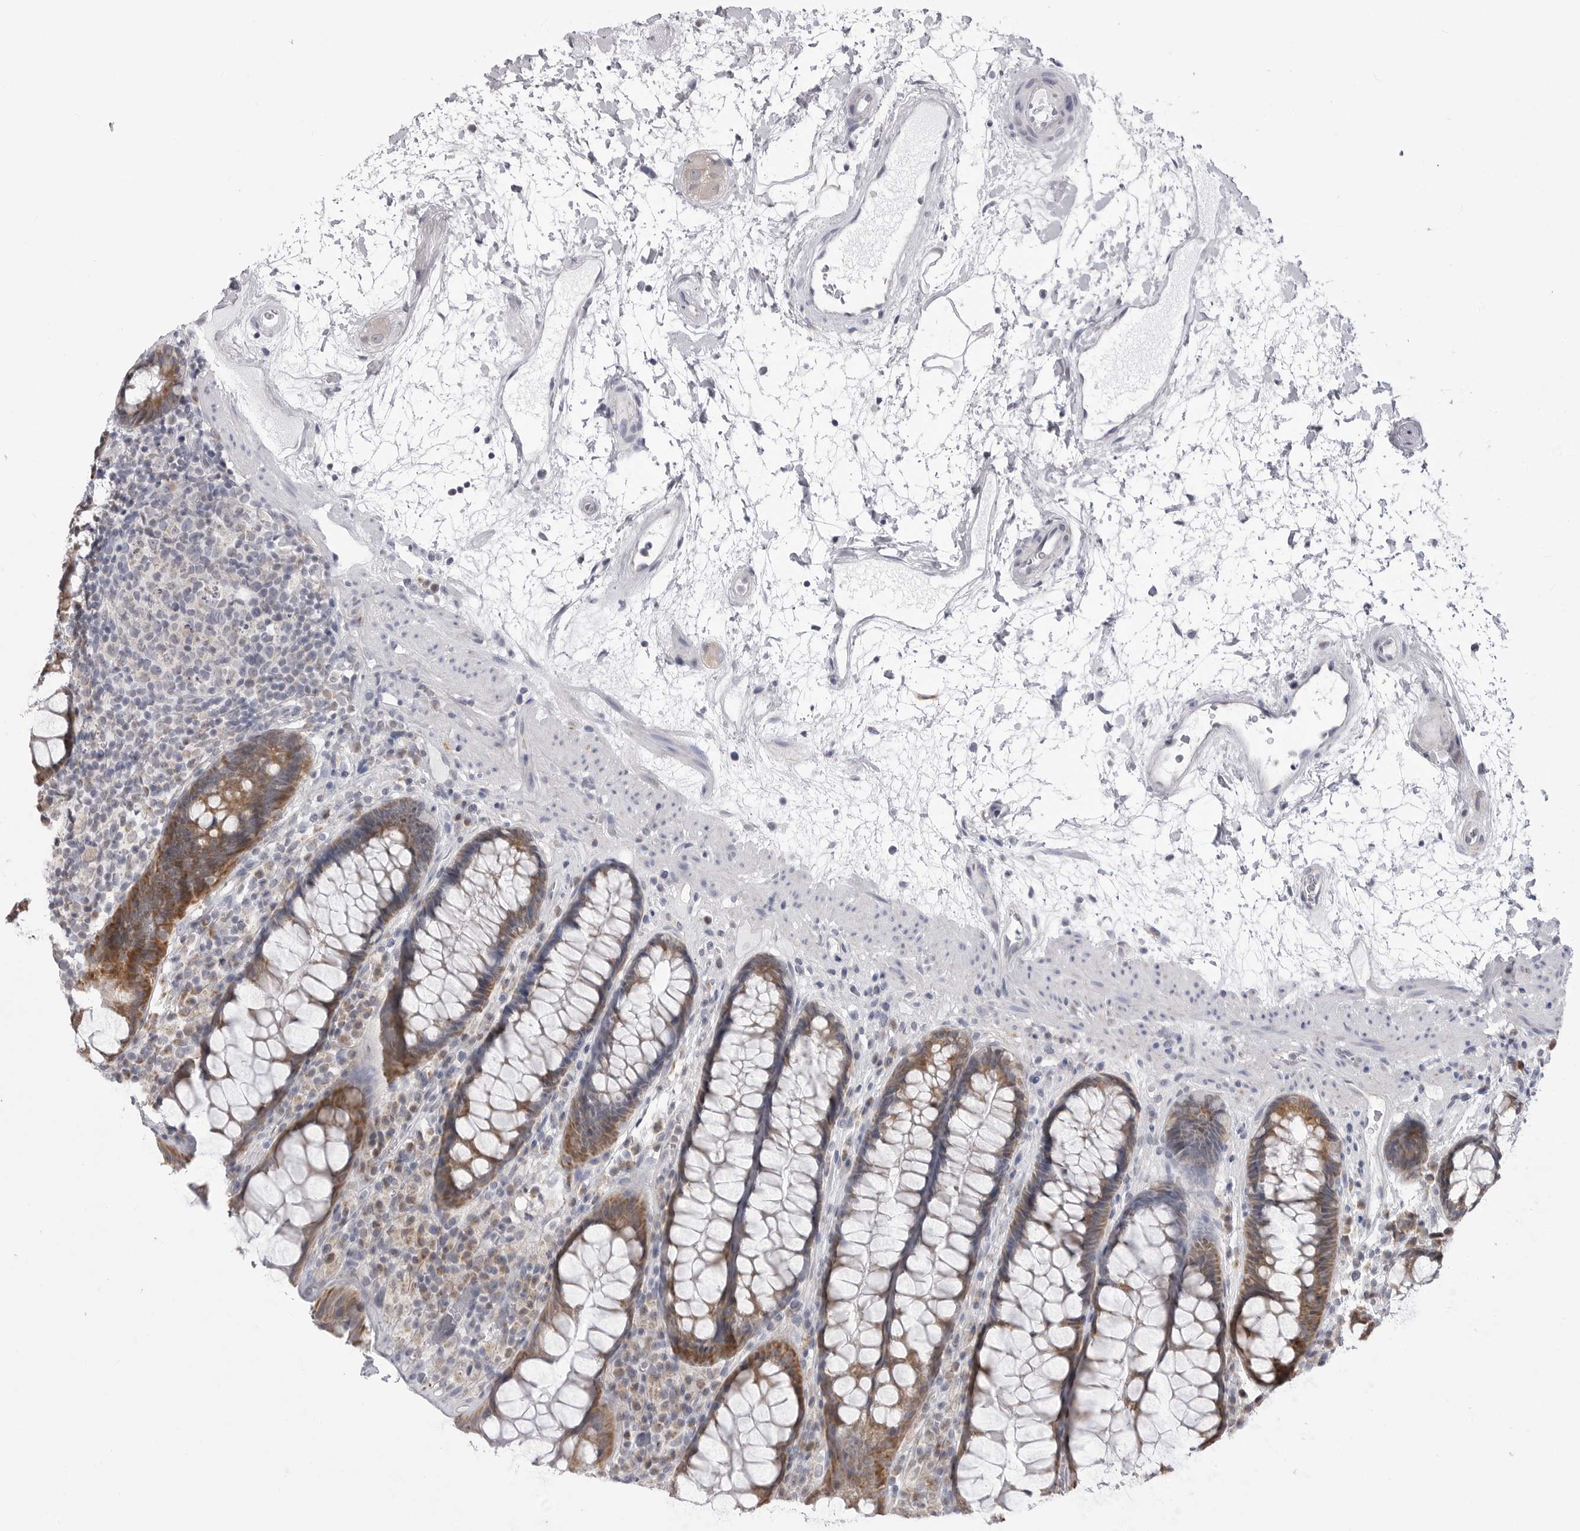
{"staining": {"intensity": "moderate", "quantity": ">75%", "location": "cytoplasmic/membranous"}, "tissue": "rectum", "cell_type": "Glandular cells", "image_type": "normal", "snomed": [{"axis": "morphology", "description": "Normal tissue, NOS"}, {"axis": "topography", "description": "Rectum"}], "caption": "An IHC micrograph of unremarkable tissue is shown. Protein staining in brown shows moderate cytoplasmic/membranous positivity in rectum within glandular cells.", "gene": "FH", "patient": {"sex": "male", "age": 64}}